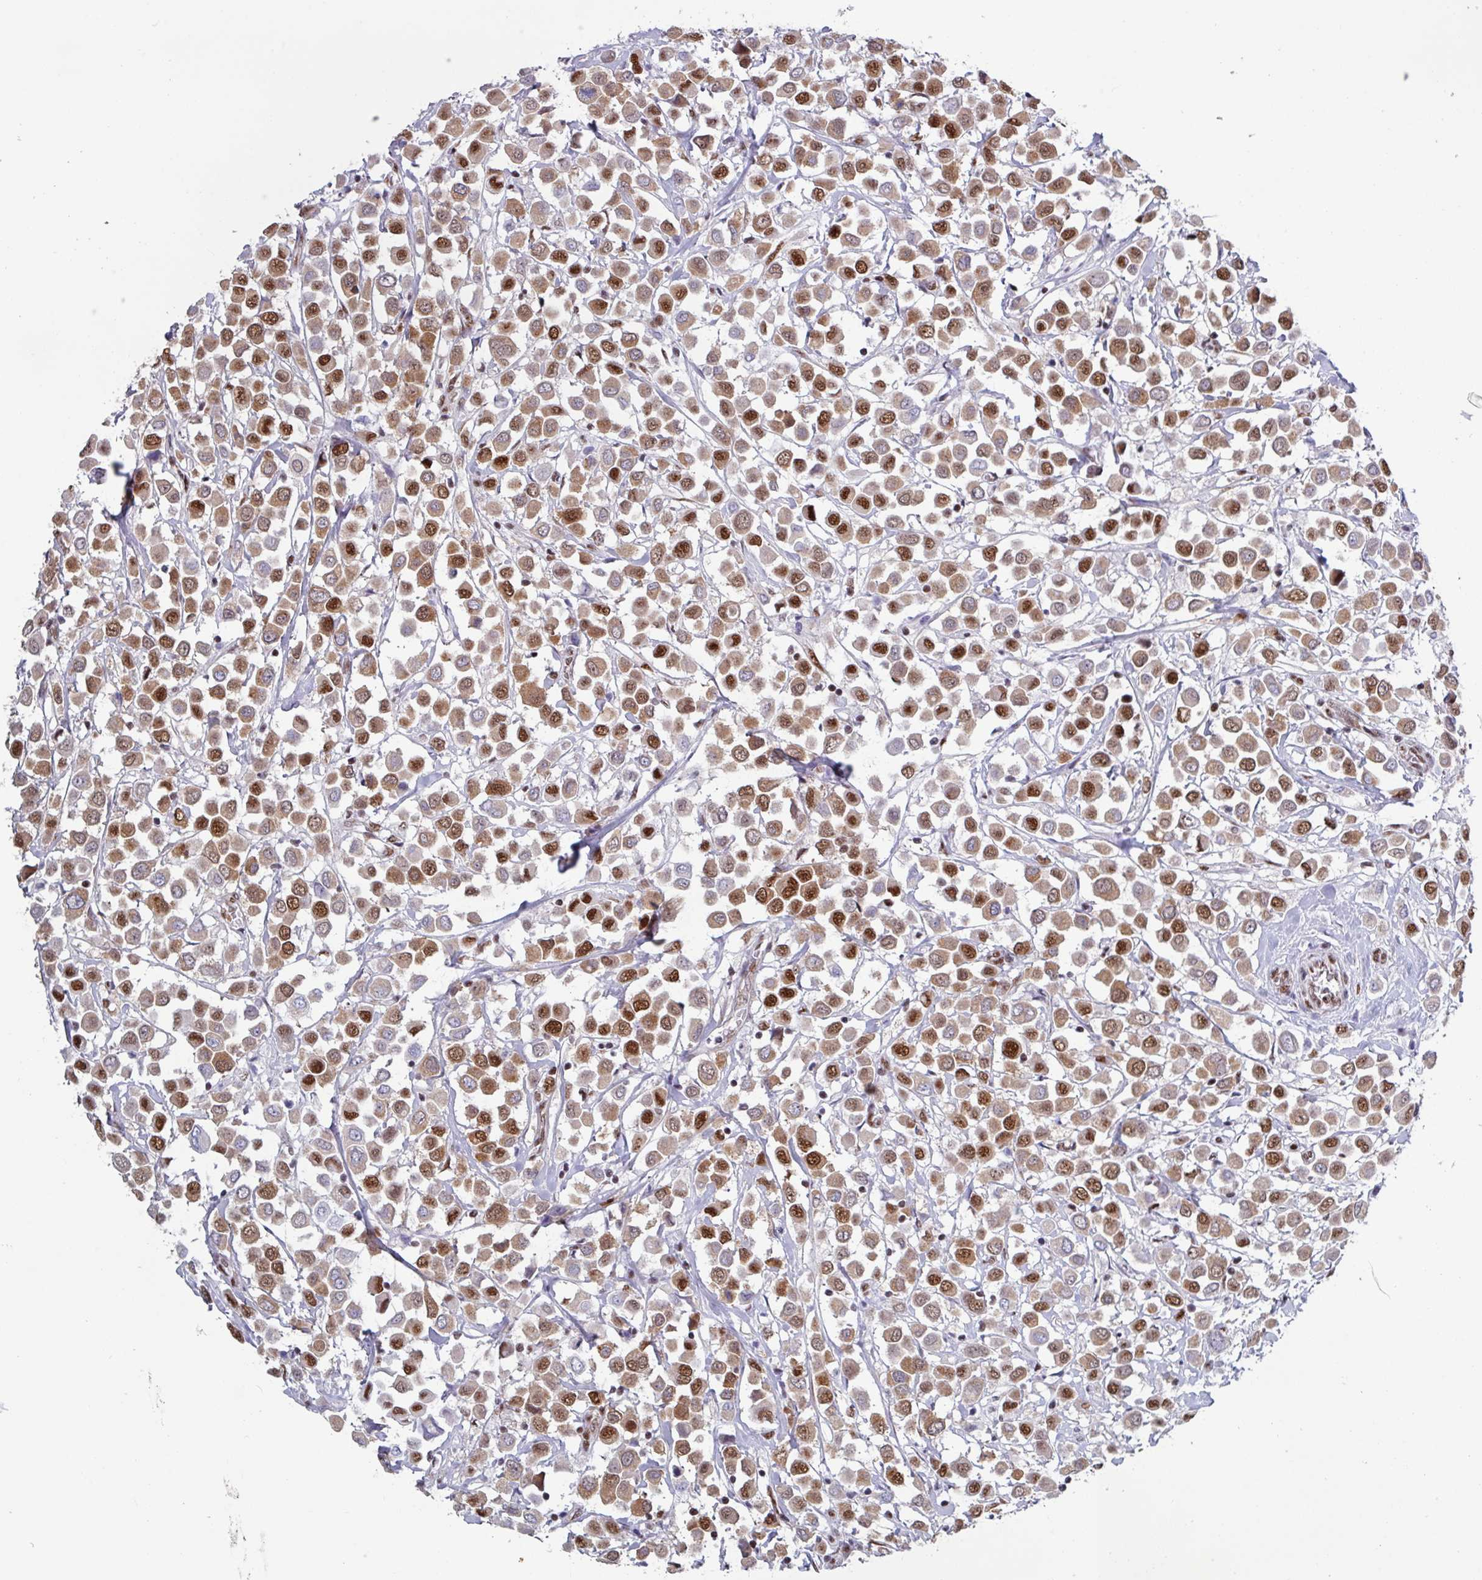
{"staining": {"intensity": "moderate", "quantity": ">75%", "location": "nuclear"}, "tissue": "breast cancer", "cell_type": "Tumor cells", "image_type": "cancer", "snomed": [{"axis": "morphology", "description": "Duct carcinoma"}, {"axis": "topography", "description": "Breast"}], "caption": "Brown immunohistochemical staining in human infiltrating ductal carcinoma (breast) demonstrates moderate nuclear expression in approximately >75% of tumor cells.", "gene": "PUF60", "patient": {"sex": "female", "age": 61}}